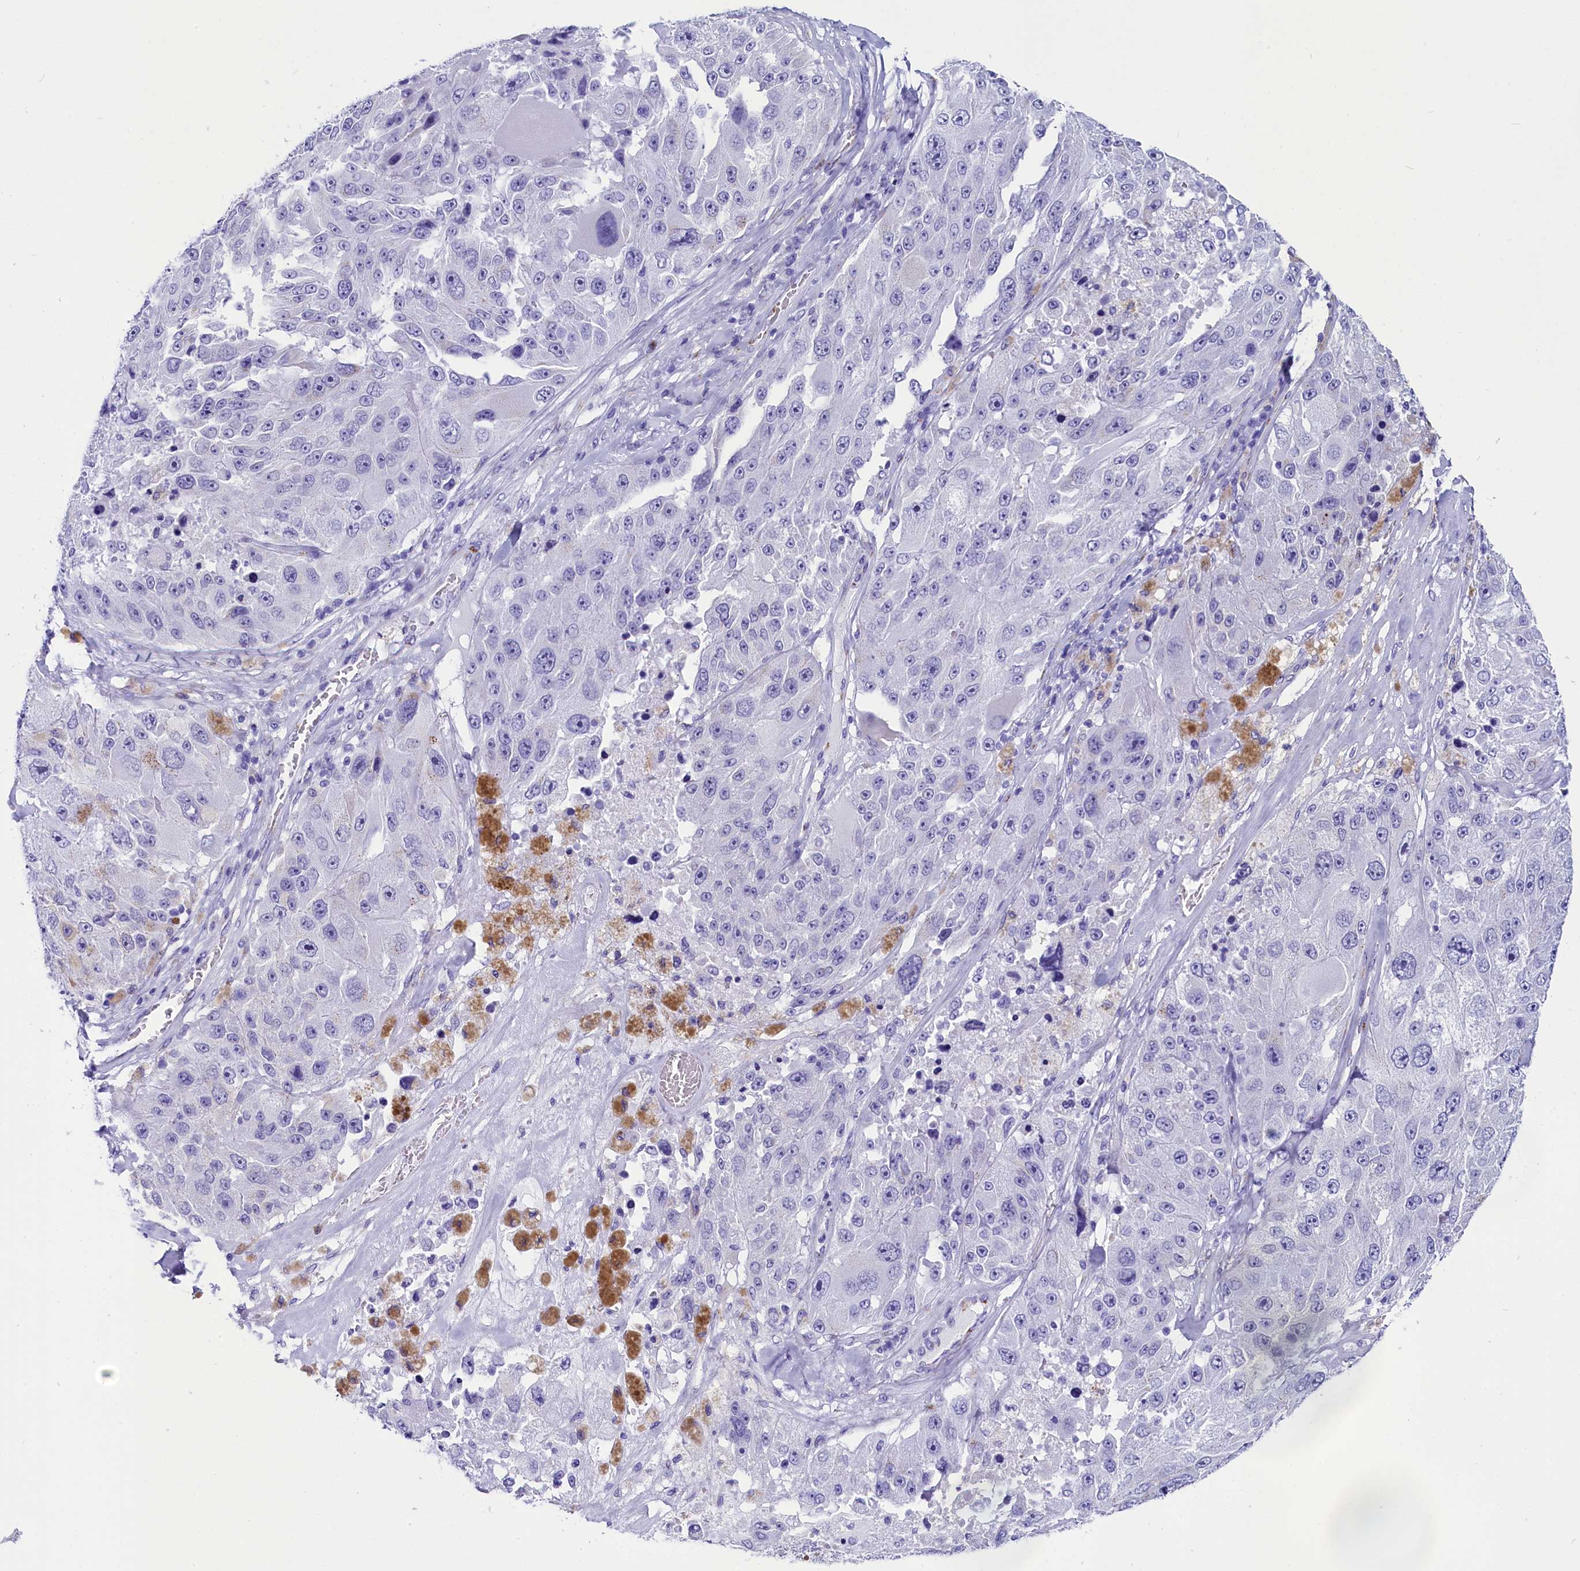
{"staining": {"intensity": "negative", "quantity": "none", "location": "none"}, "tissue": "melanoma", "cell_type": "Tumor cells", "image_type": "cancer", "snomed": [{"axis": "morphology", "description": "Malignant melanoma, Metastatic site"}, {"axis": "topography", "description": "Lymph node"}], "caption": "This is an IHC histopathology image of human melanoma. There is no staining in tumor cells.", "gene": "AP3B2", "patient": {"sex": "male", "age": 62}}